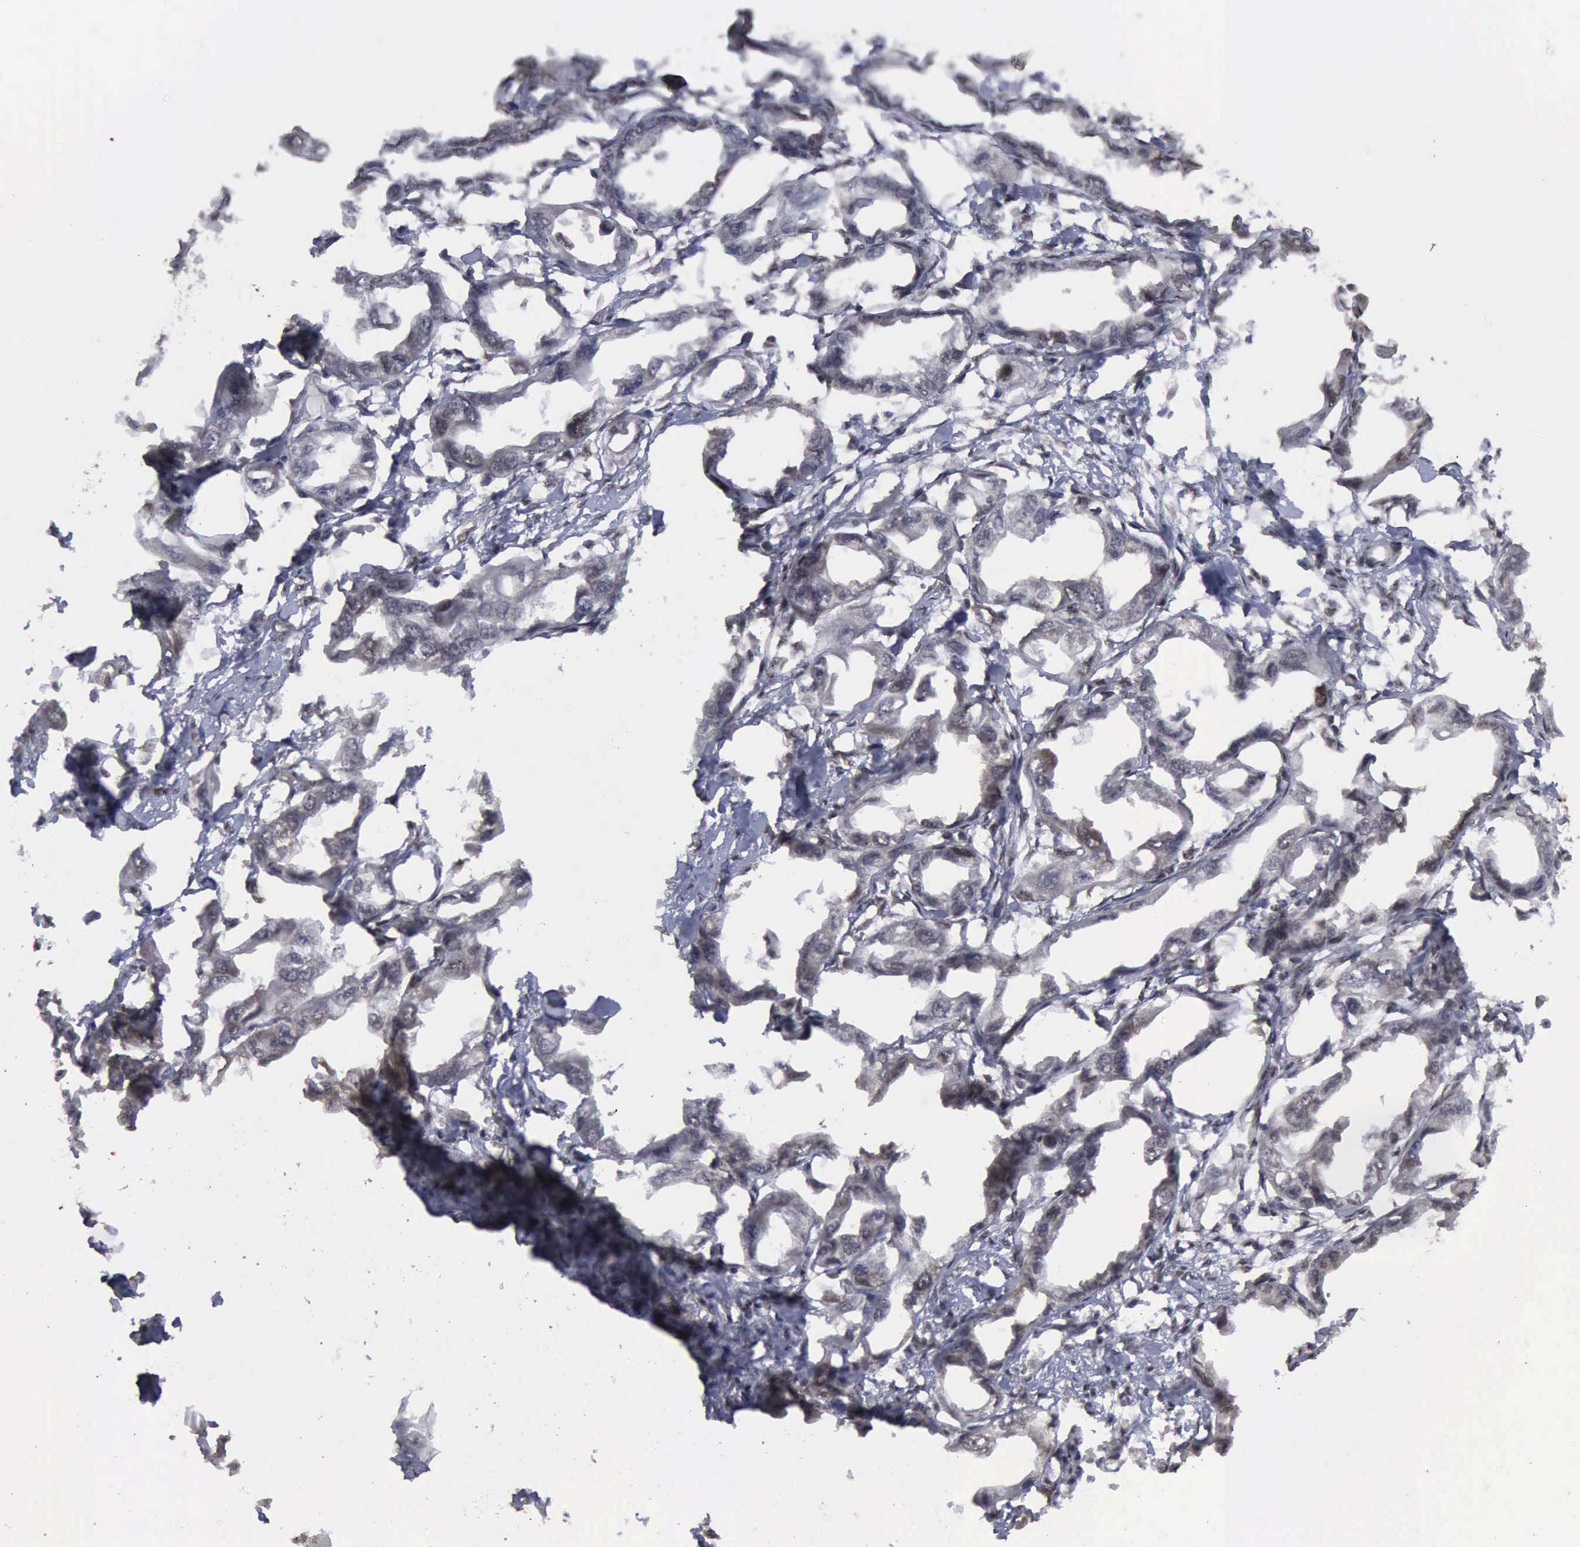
{"staining": {"intensity": "weak", "quantity": "25%-75%", "location": "cytoplasmic/membranous"}, "tissue": "endometrial cancer", "cell_type": "Tumor cells", "image_type": "cancer", "snomed": [{"axis": "morphology", "description": "Adenocarcinoma, NOS"}, {"axis": "topography", "description": "Endometrium"}], "caption": "Protein expression analysis of adenocarcinoma (endometrial) exhibits weak cytoplasmic/membranous expression in approximately 25%-75% of tumor cells. Nuclei are stained in blue.", "gene": "RTCB", "patient": {"sex": "female", "age": 67}}